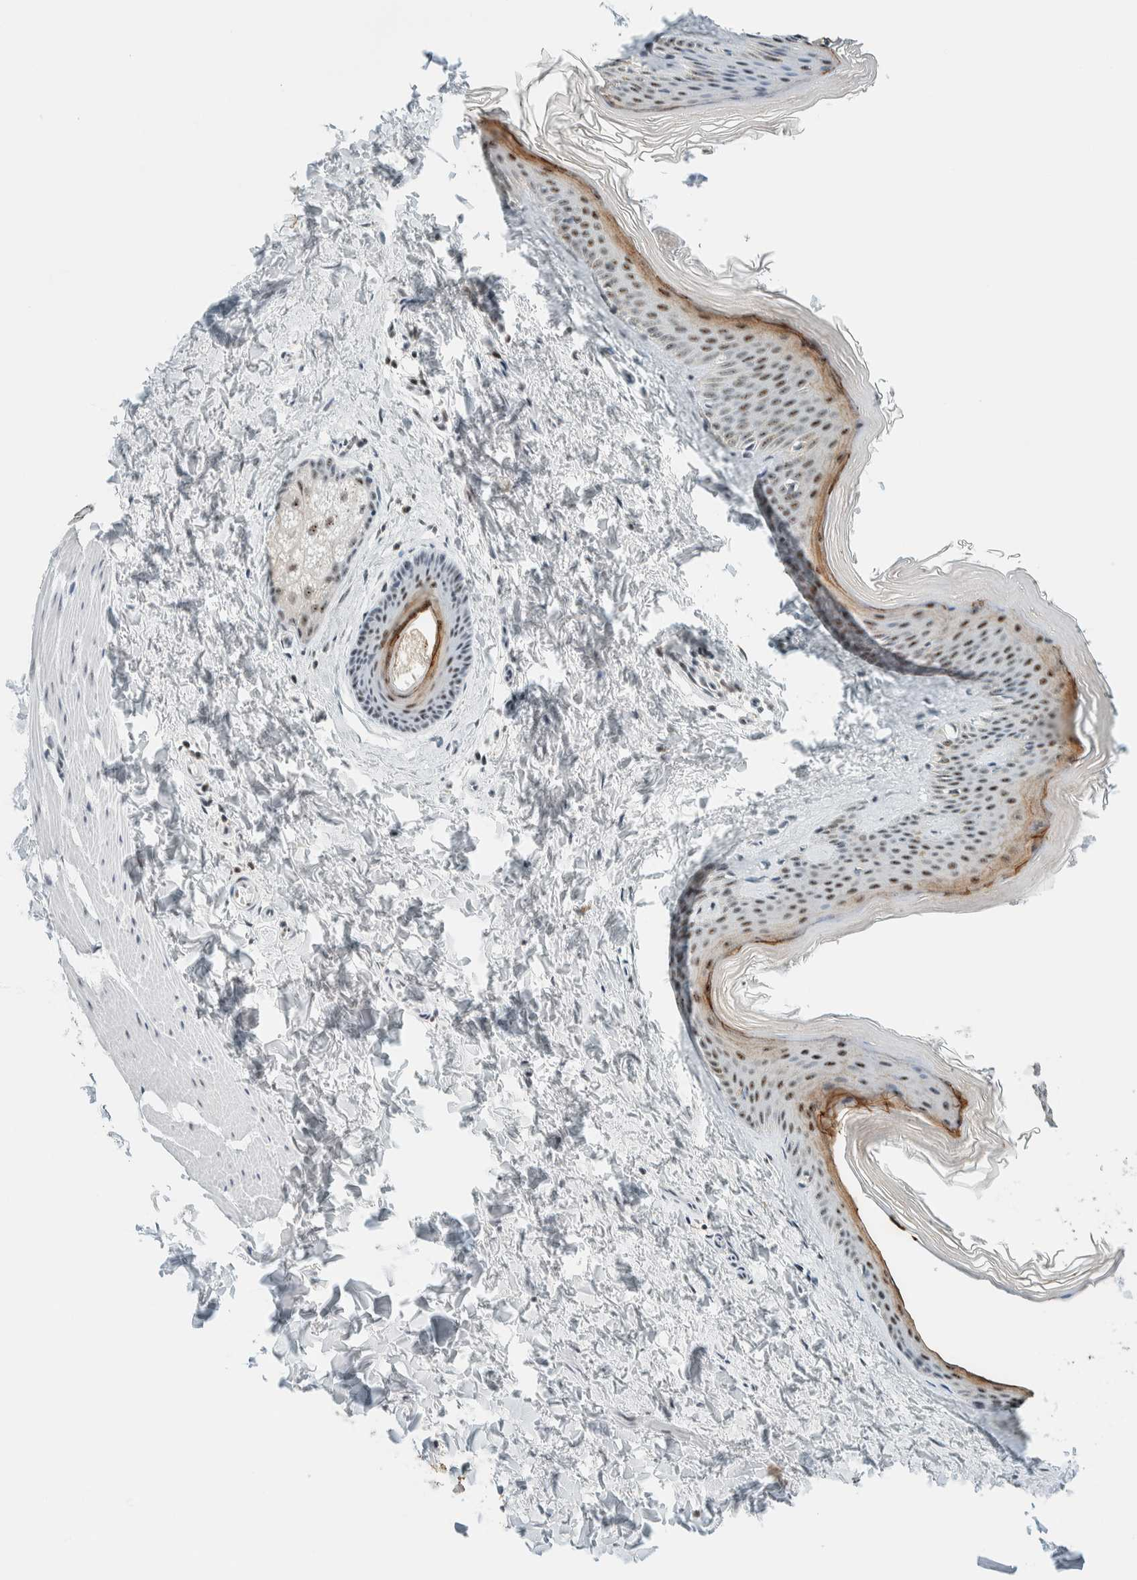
{"staining": {"intensity": "weak", "quantity": ">75%", "location": "nuclear"}, "tissue": "skin", "cell_type": "Fibroblasts", "image_type": "normal", "snomed": [{"axis": "morphology", "description": "Normal tissue, NOS"}, {"axis": "topography", "description": "Skin"}], "caption": "Unremarkable skin shows weak nuclear staining in approximately >75% of fibroblasts.", "gene": "CYSRT1", "patient": {"sex": "female", "age": 27}}